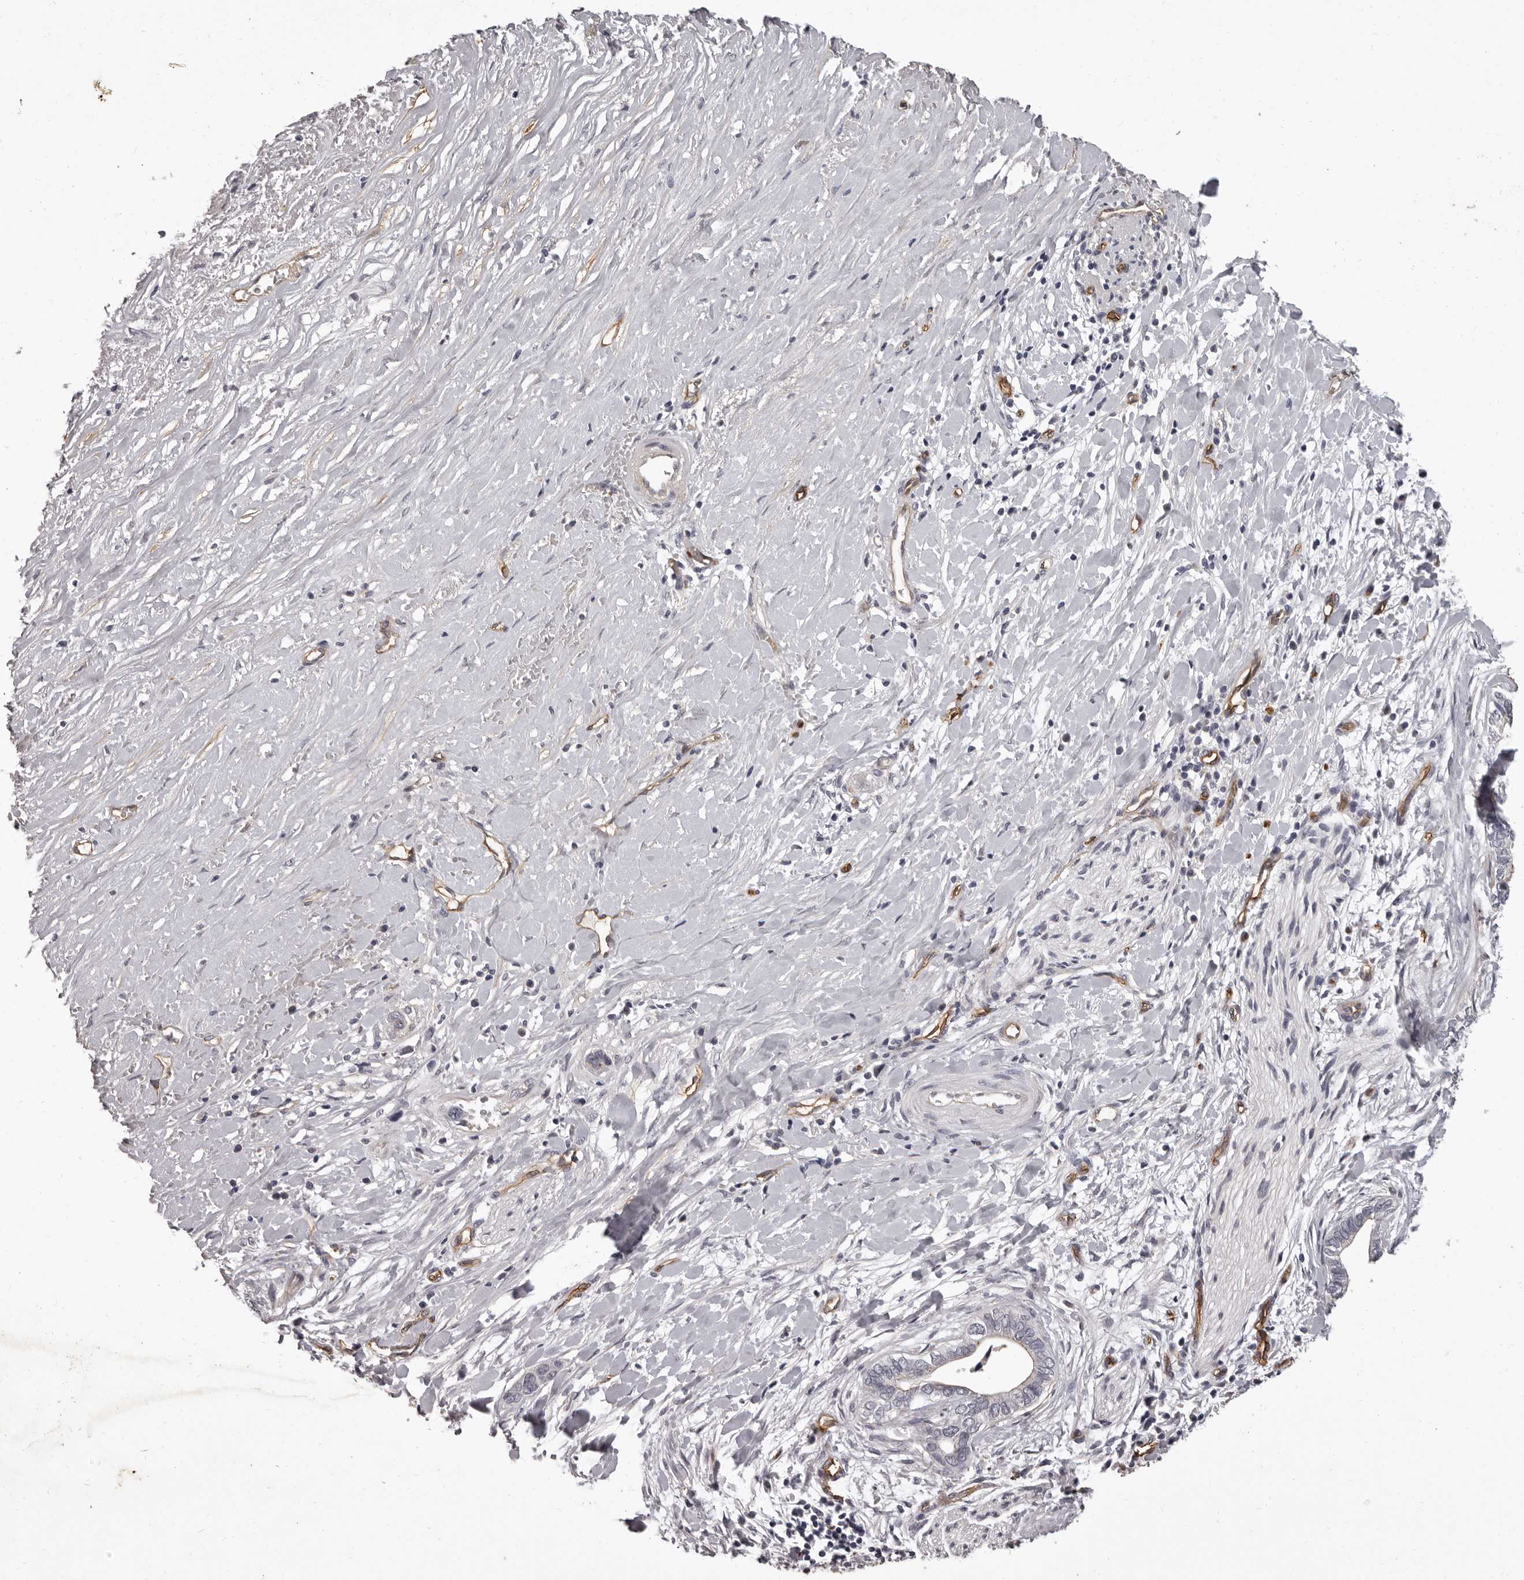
{"staining": {"intensity": "negative", "quantity": "none", "location": "none"}, "tissue": "liver cancer", "cell_type": "Tumor cells", "image_type": "cancer", "snomed": [{"axis": "morphology", "description": "Cholangiocarcinoma"}, {"axis": "topography", "description": "Liver"}], "caption": "This is a histopathology image of IHC staining of liver cancer, which shows no staining in tumor cells.", "gene": "GPR78", "patient": {"sex": "female", "age": 79}}